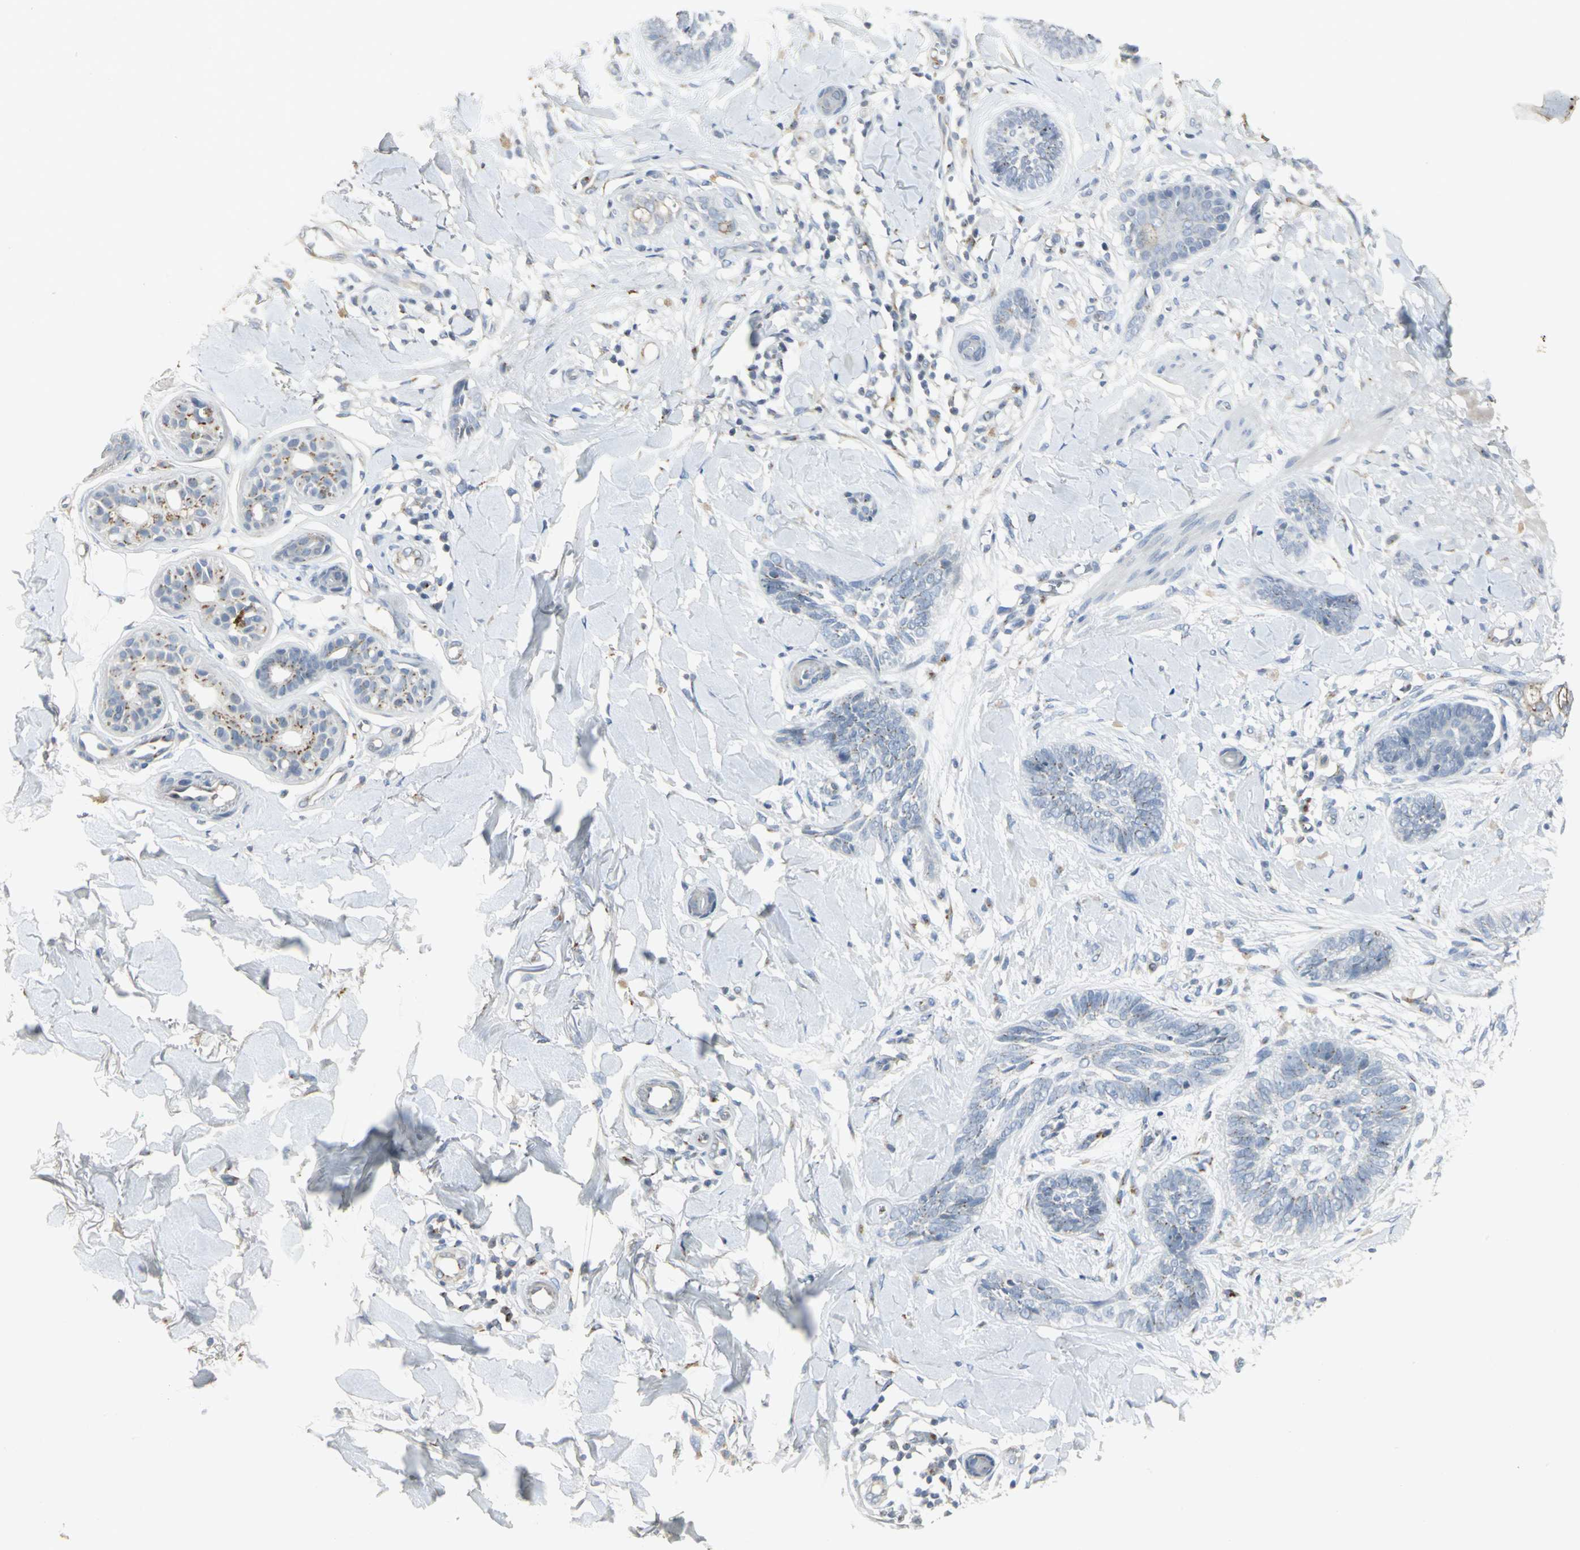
{"staining": {"intensity": "weak", "quantity": "<25%", "location": "cytoplasmic/membranous"}, "tissue": "skin cancer", "cell_type": "Tumor cells", "image_type": "cancer", "snomed": [{"axis": "morphology", "description": "Basal cell carcinoma"}, {"axis": "topography", "description": "Skin"}], "caption": "Tumor cells show no significant staining in skin cancer (basal cell carcinoma).", "gene": "TM9SF2", "patient": {"sex": "female", "age": 58}}